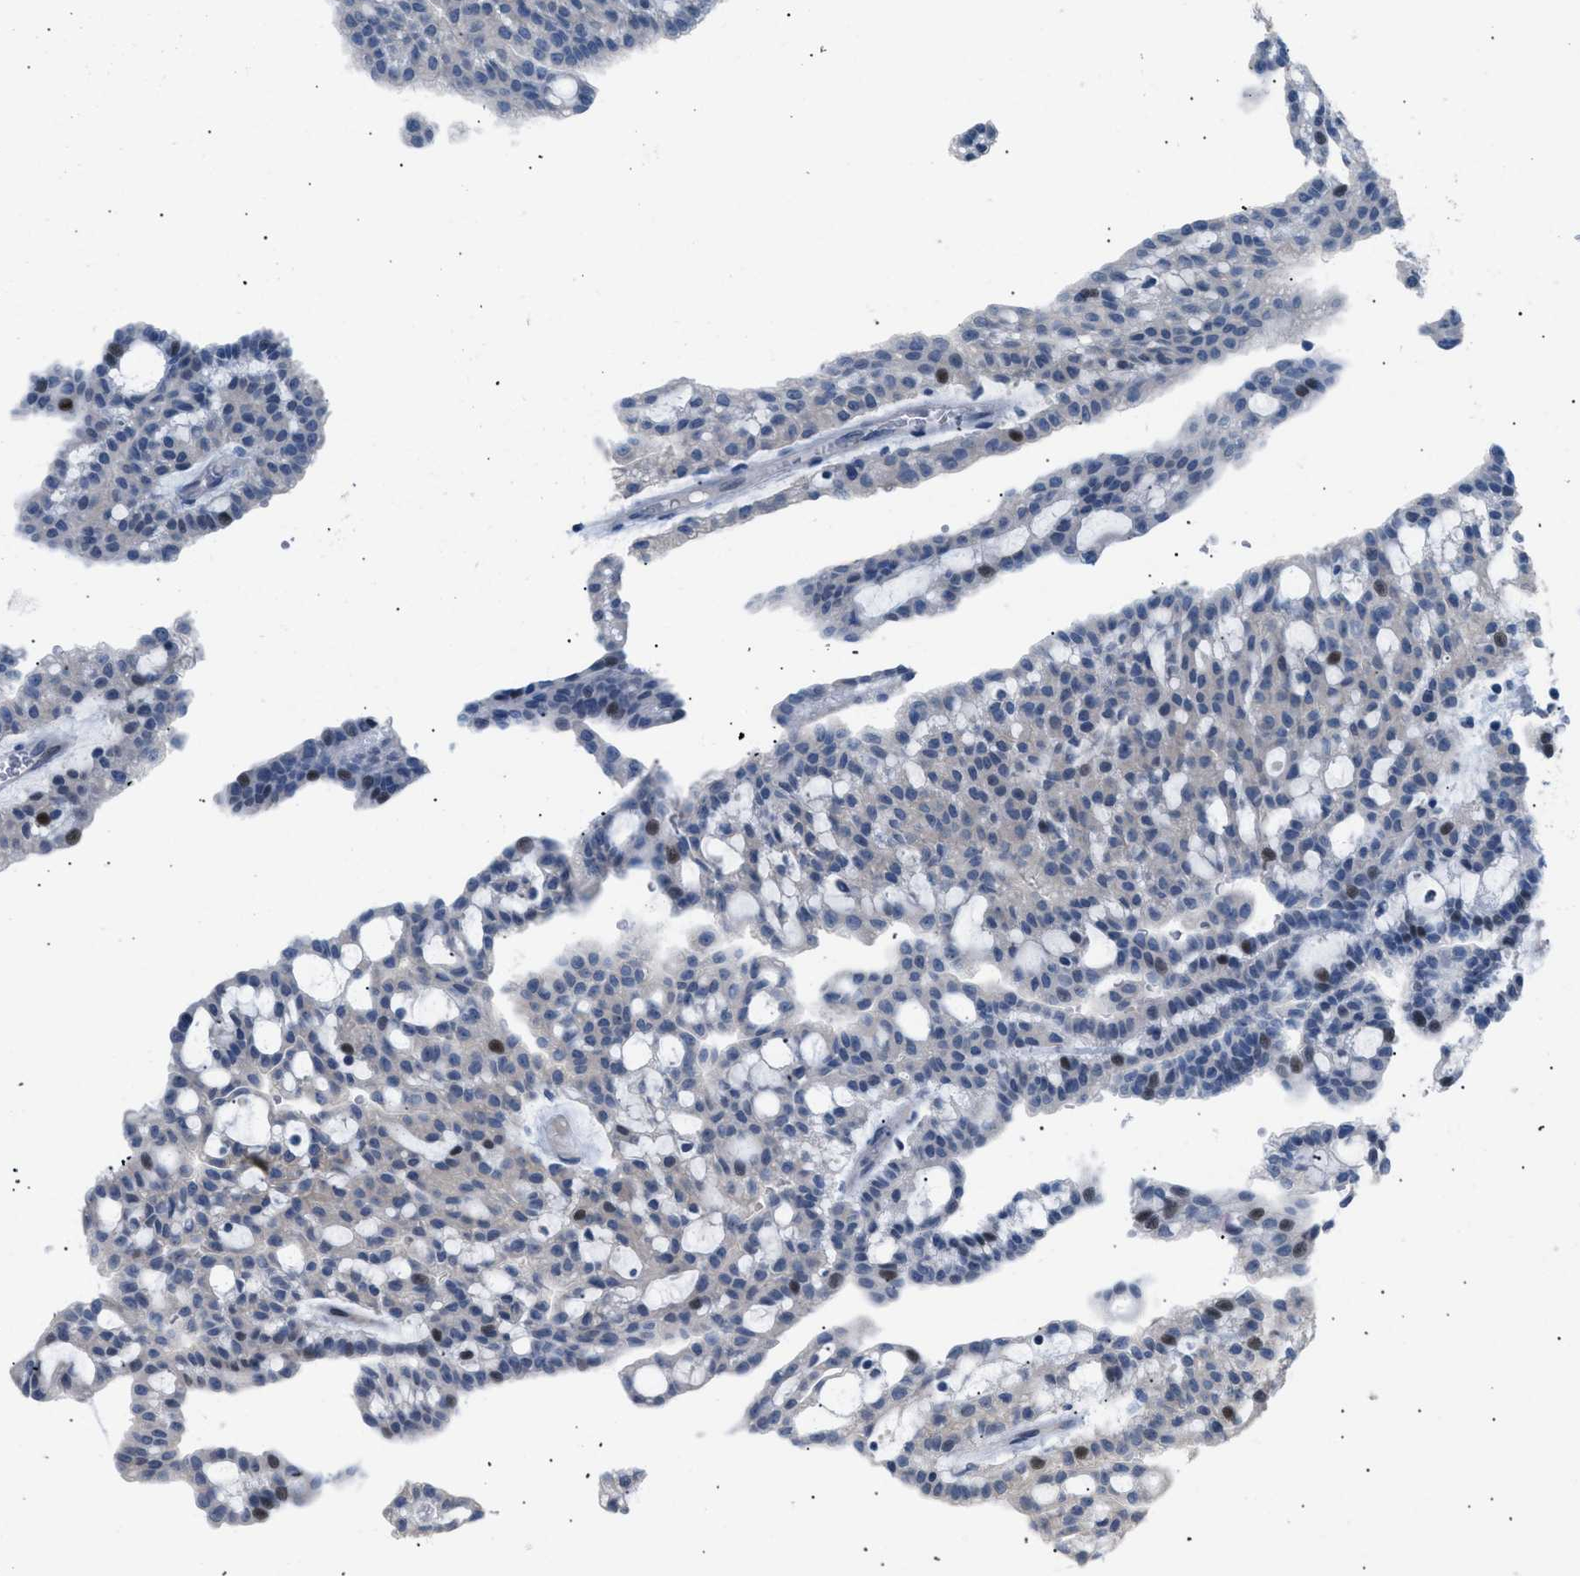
{"staining": {"intensity": "strong", "quantity": "<25%", "location": "nuclear"}, "tissue": "renal cancer", "cell_type": "Tumor cells", "image_type": "cancer", "snomed": [{"axis": "morphology", "description": "Adenocarcinoma, NOS"}, {"axis": "topography", "description": "Kidney"}], "caption": "Strong nuclear expression for a protein is seen in about <25% of tumor cells of renal cancer (adenocarcinoma) using immunohistochemistry (IHC).", "gene": "ICA1", "patient": {"sex": "male", "age": 63}}